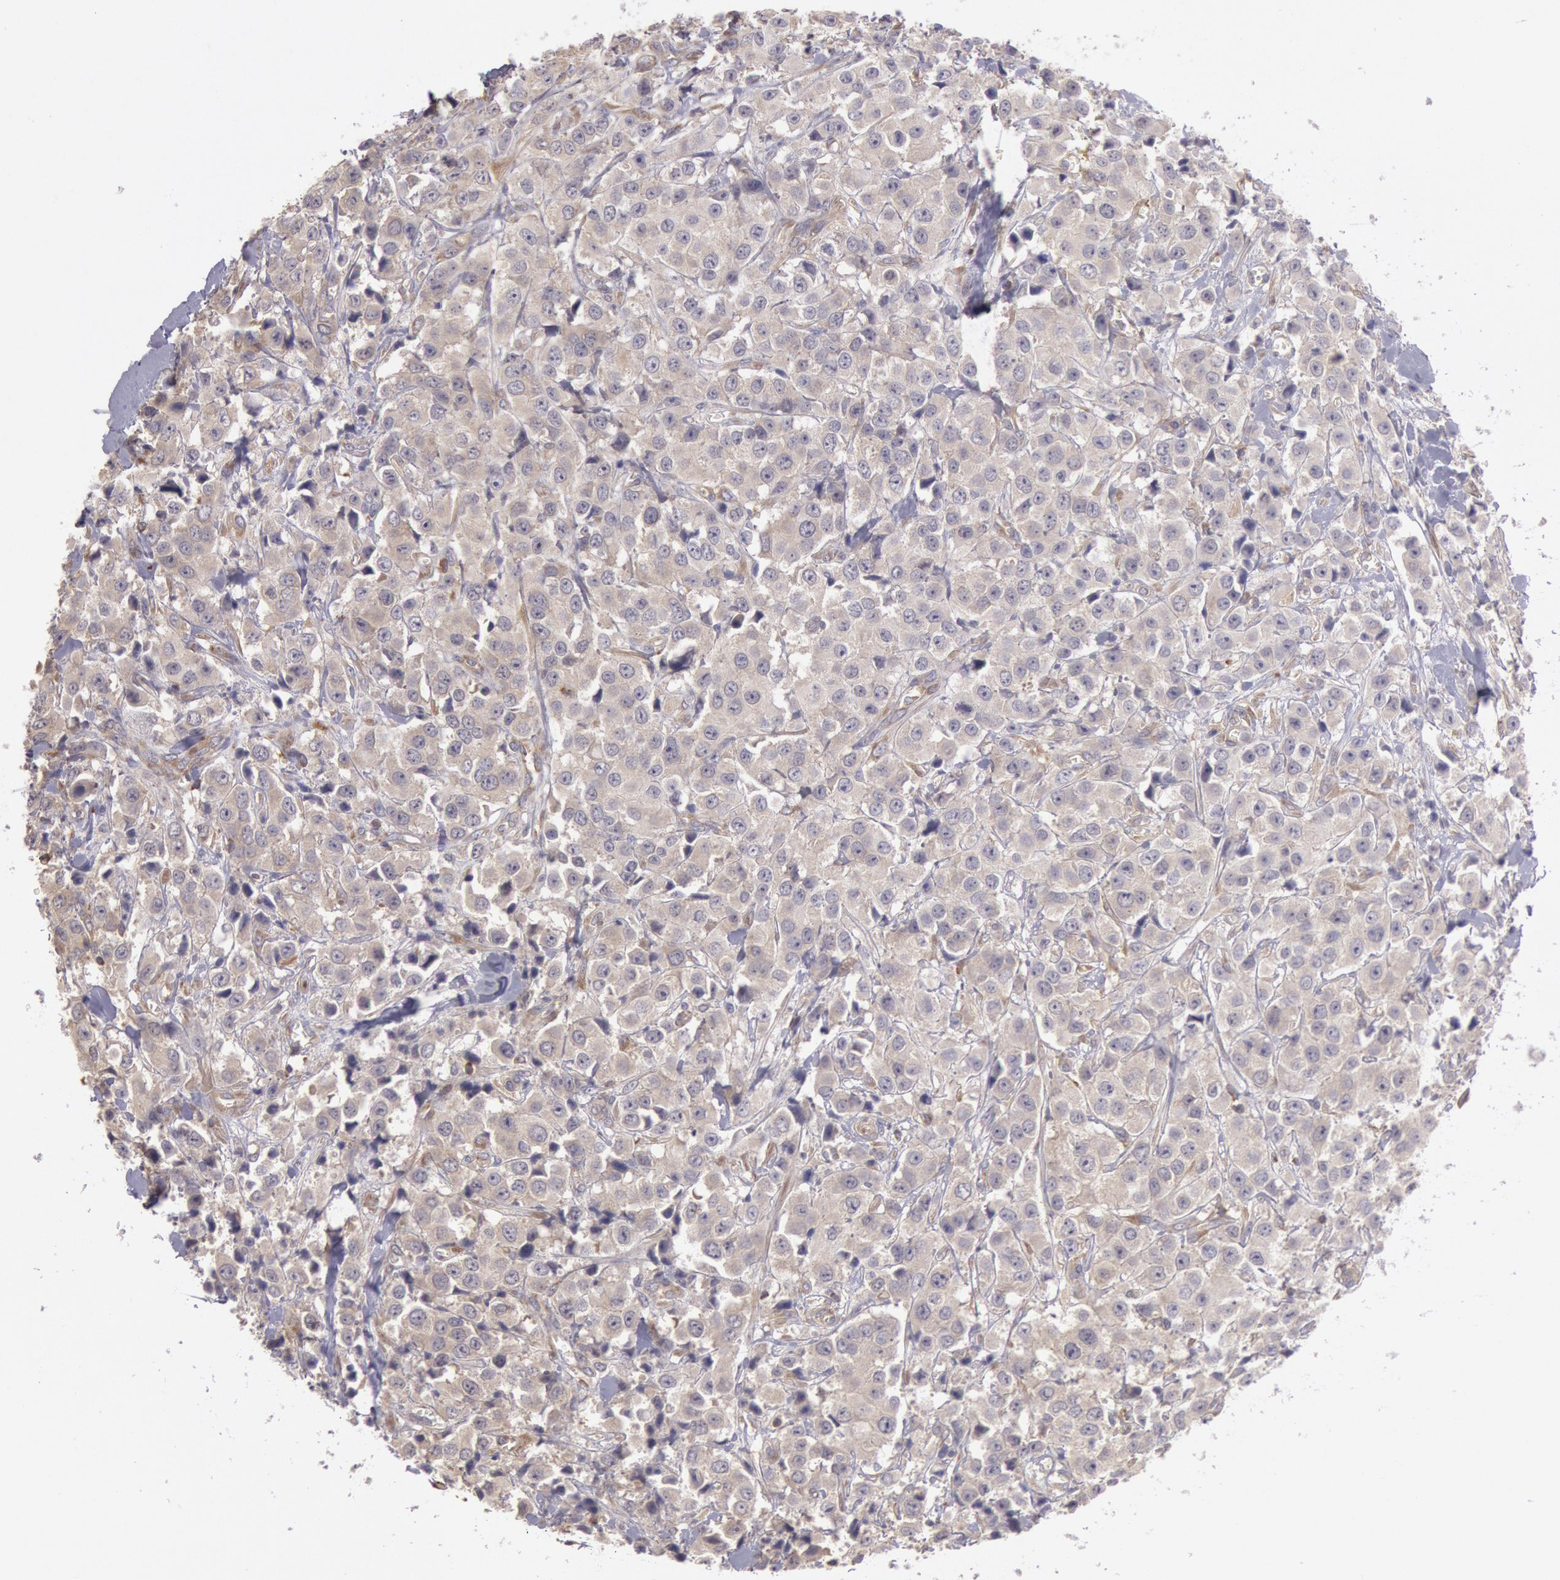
{"staining": {"intensity": "weak", "quantity": ">75%", "location": "cytoplasmic/membranous"}, "tissue": "breast cancer", "cell_type": "Tumor cells", "image_type": "cancer", "snomed": [{"axis": "morphology", "description": "Duct carcinoma"}, {"axis": "topography", "description": "Breast"}], "caption": "Human breast intraductal carcinoma stained with a protein marker displays weak staining in tumor cells.", "gene": "NMT2", "patient": {"sex": "female", "age": 58}}